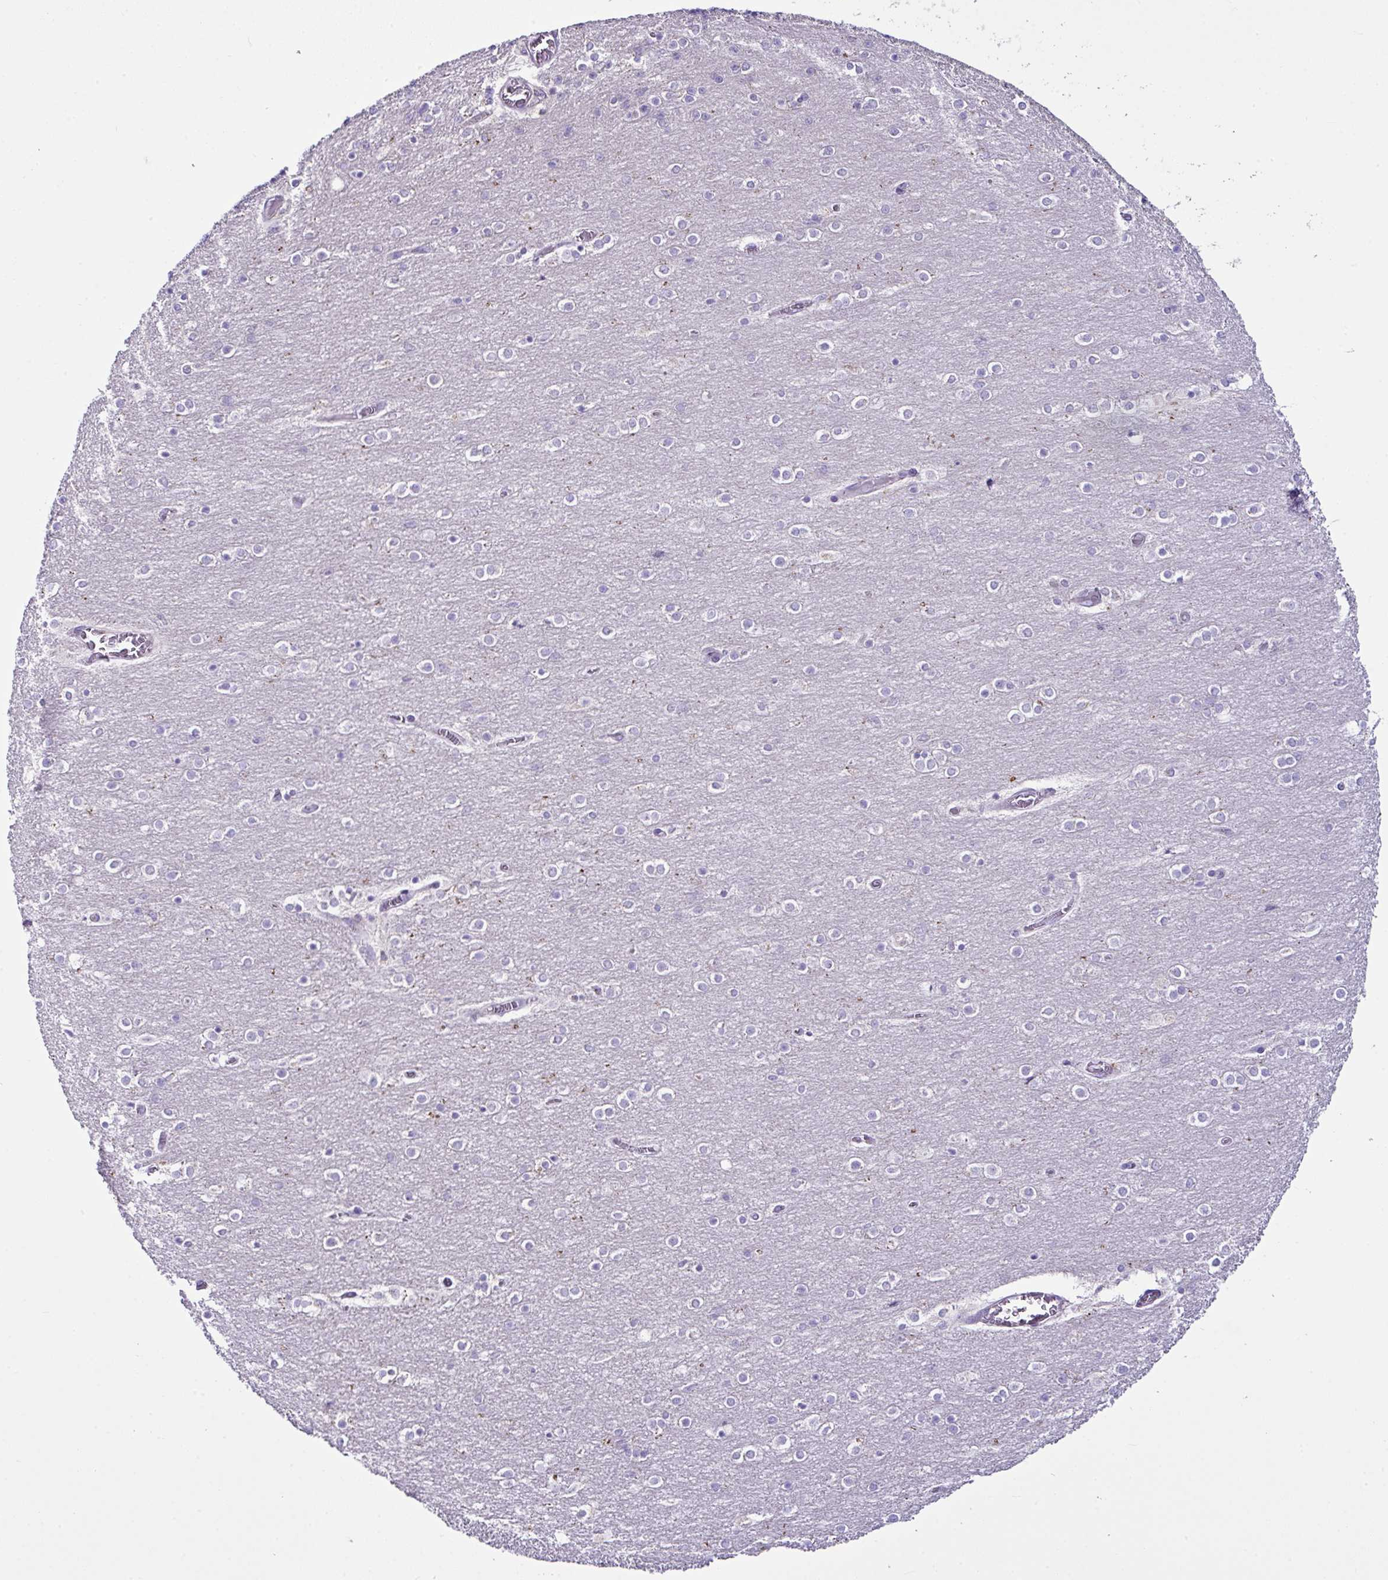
{"staining": {"intensity": "negative", "quantity": "none", "location": "none"}, "tissue": "cerebellum", "cell_type": "Cells in granular layer", "image_type": "normal", "snomed": [{"axis": "morphology", "description": "Normal tissue, NOS"}, {"axis": "topography", "description": "Cerebellum"}], "caption": "DAB immunohistochemical staining of unremarkable cerebellum exhibits no significant expression in cells in granular layer. (Stains: DAB (3,3'-diaminobenzidine) immunohistochemistry (IHC) with hematoxylin counter stain, Microscopy: brightfield microscopy at high magnification).", "gene": "D2HGDH", "patient": {"sex": "female", "age": 54}}